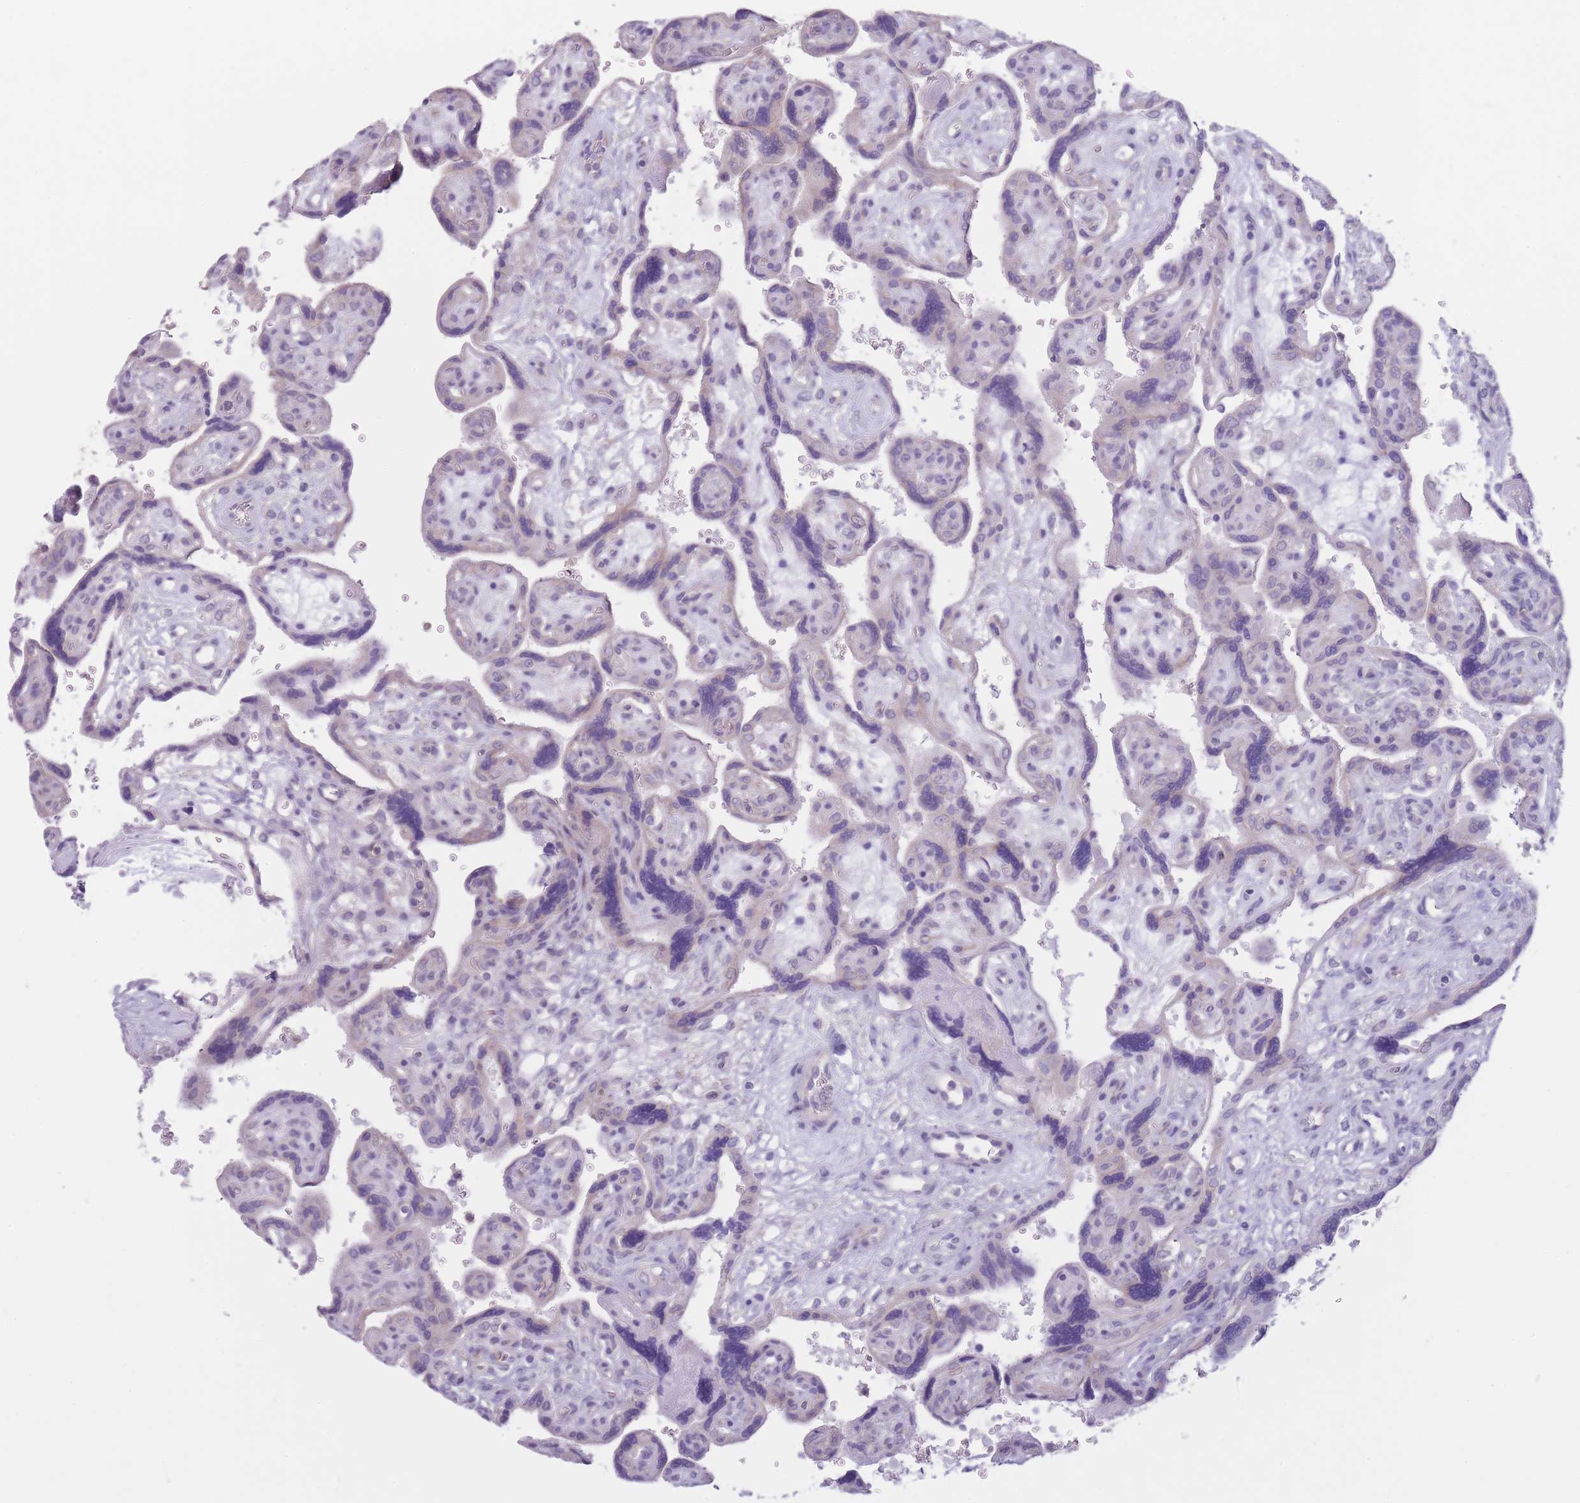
{"staining": {"intensity": "weak", "quantity": "25%-75%", "location": "cytoplasmic/membranous"}, "tissue": "placenta", "cell_type": "Decidual cells", "image_type": "normal", "snomed": [{"axis": "morphology", "description": "Normal tissue, NOS"}, {"axis": "topography", "description": "Placenta"}], "caption": "Decidual cells show low levels of weak cytoplasmic/membranous expression in about 25%-75% of cells in benign human placenta.", "gene": "DCANP1", "patient": {"sex": "female", "age": 39}}